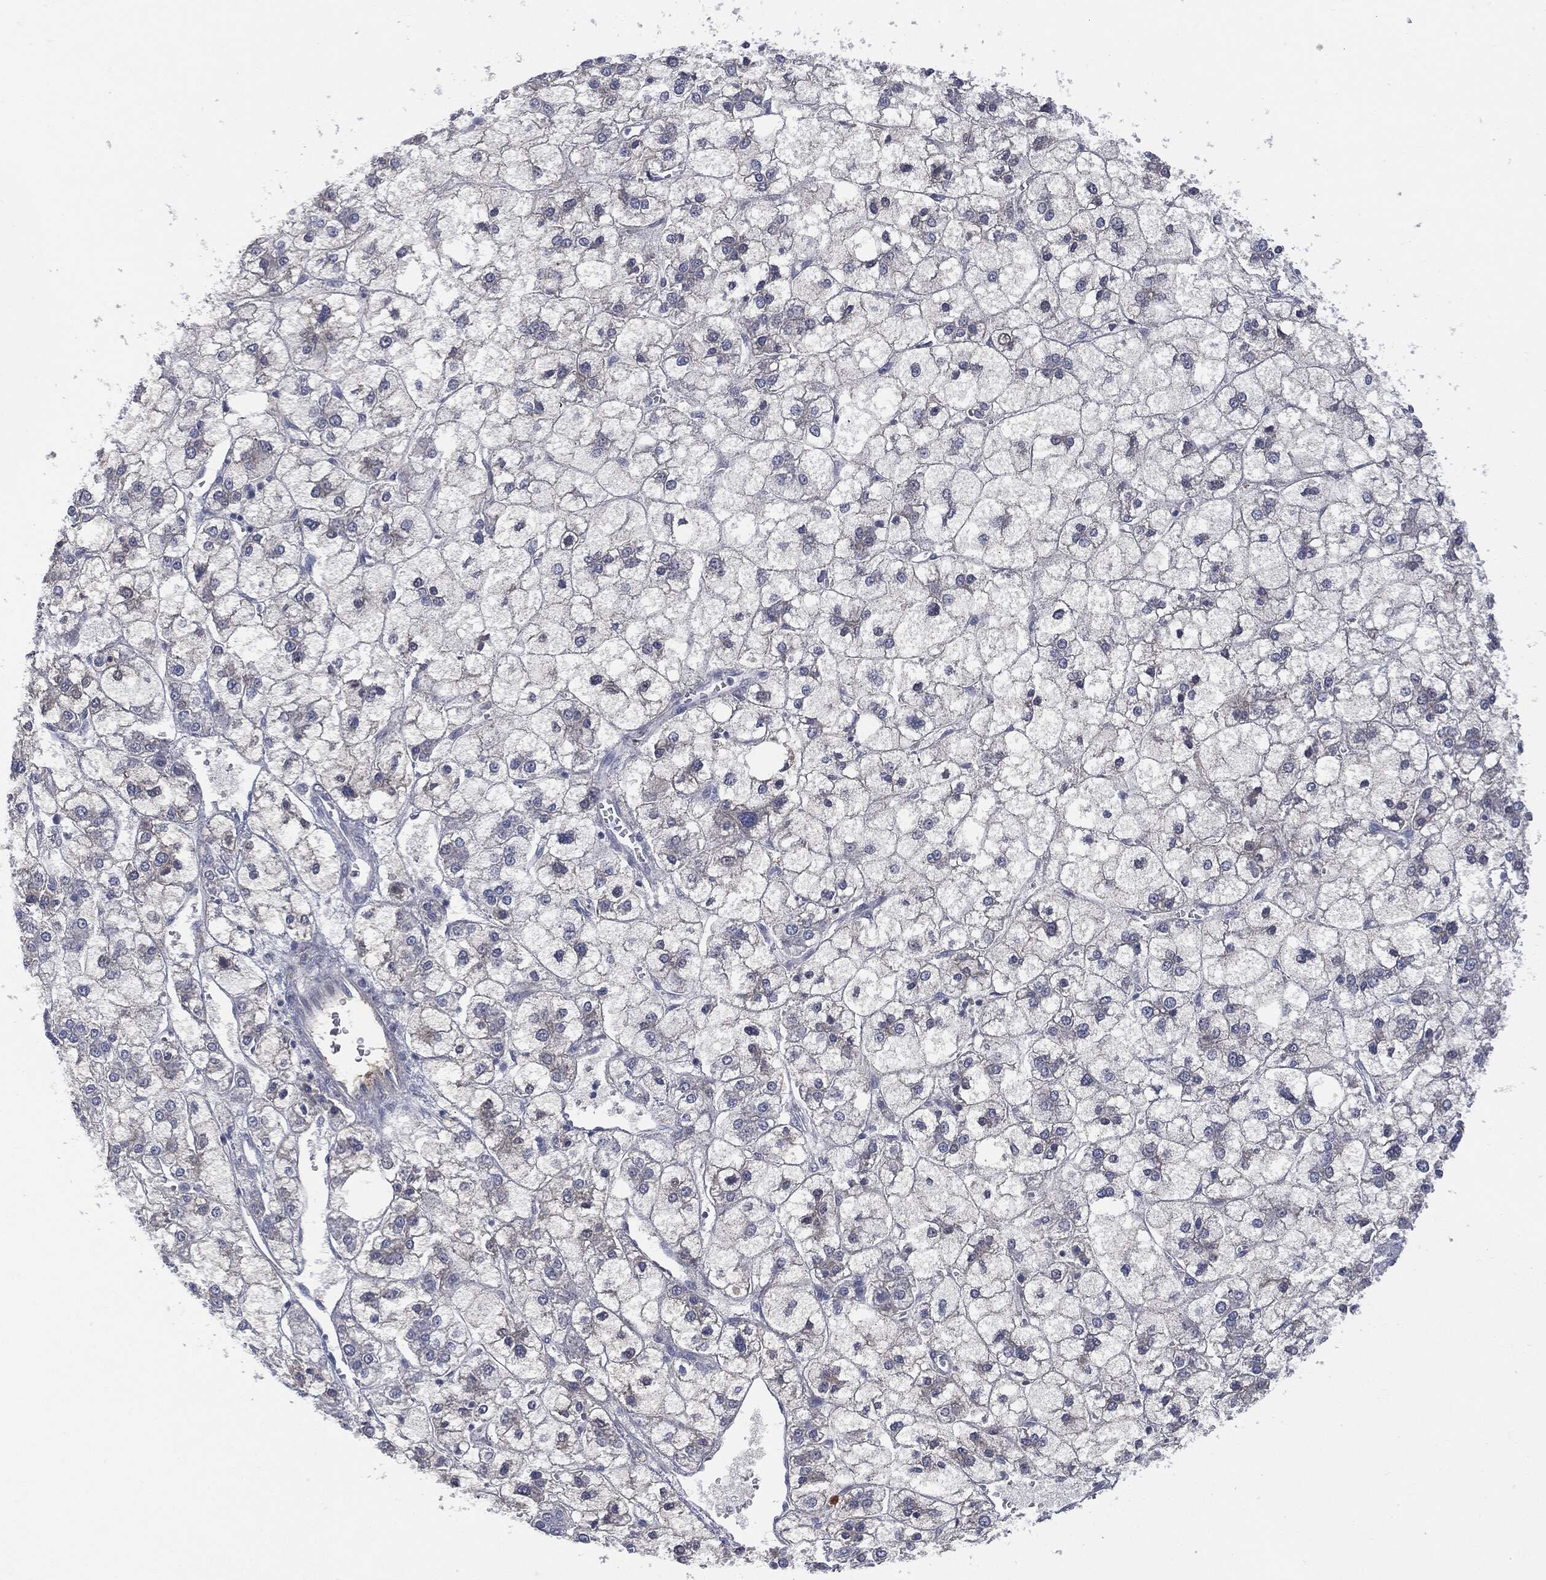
{"staining": {"intensity": "negative", "quantity": "none", "location": "none"}, "tissue": "liver cancer", "cell_type": "Tumor cells", "image_type": "cancer", "snomed": [{"axis": "morphology", "description": "Carcinoma, Hepatocellular, NOS"}, {"axis": "topography", "description": "Liver"}], "caption": "This micrograph is of liver cancer stained with immunohistochemistry to label a protein in brown with the nuclei are counter-stained blue. There is no expression in tumor cells. (DAB (3,3'-diaminobenzidine) IHC, high magnification).", "gene": "BTK", "patient": {"sex": "female", "age": 73}}